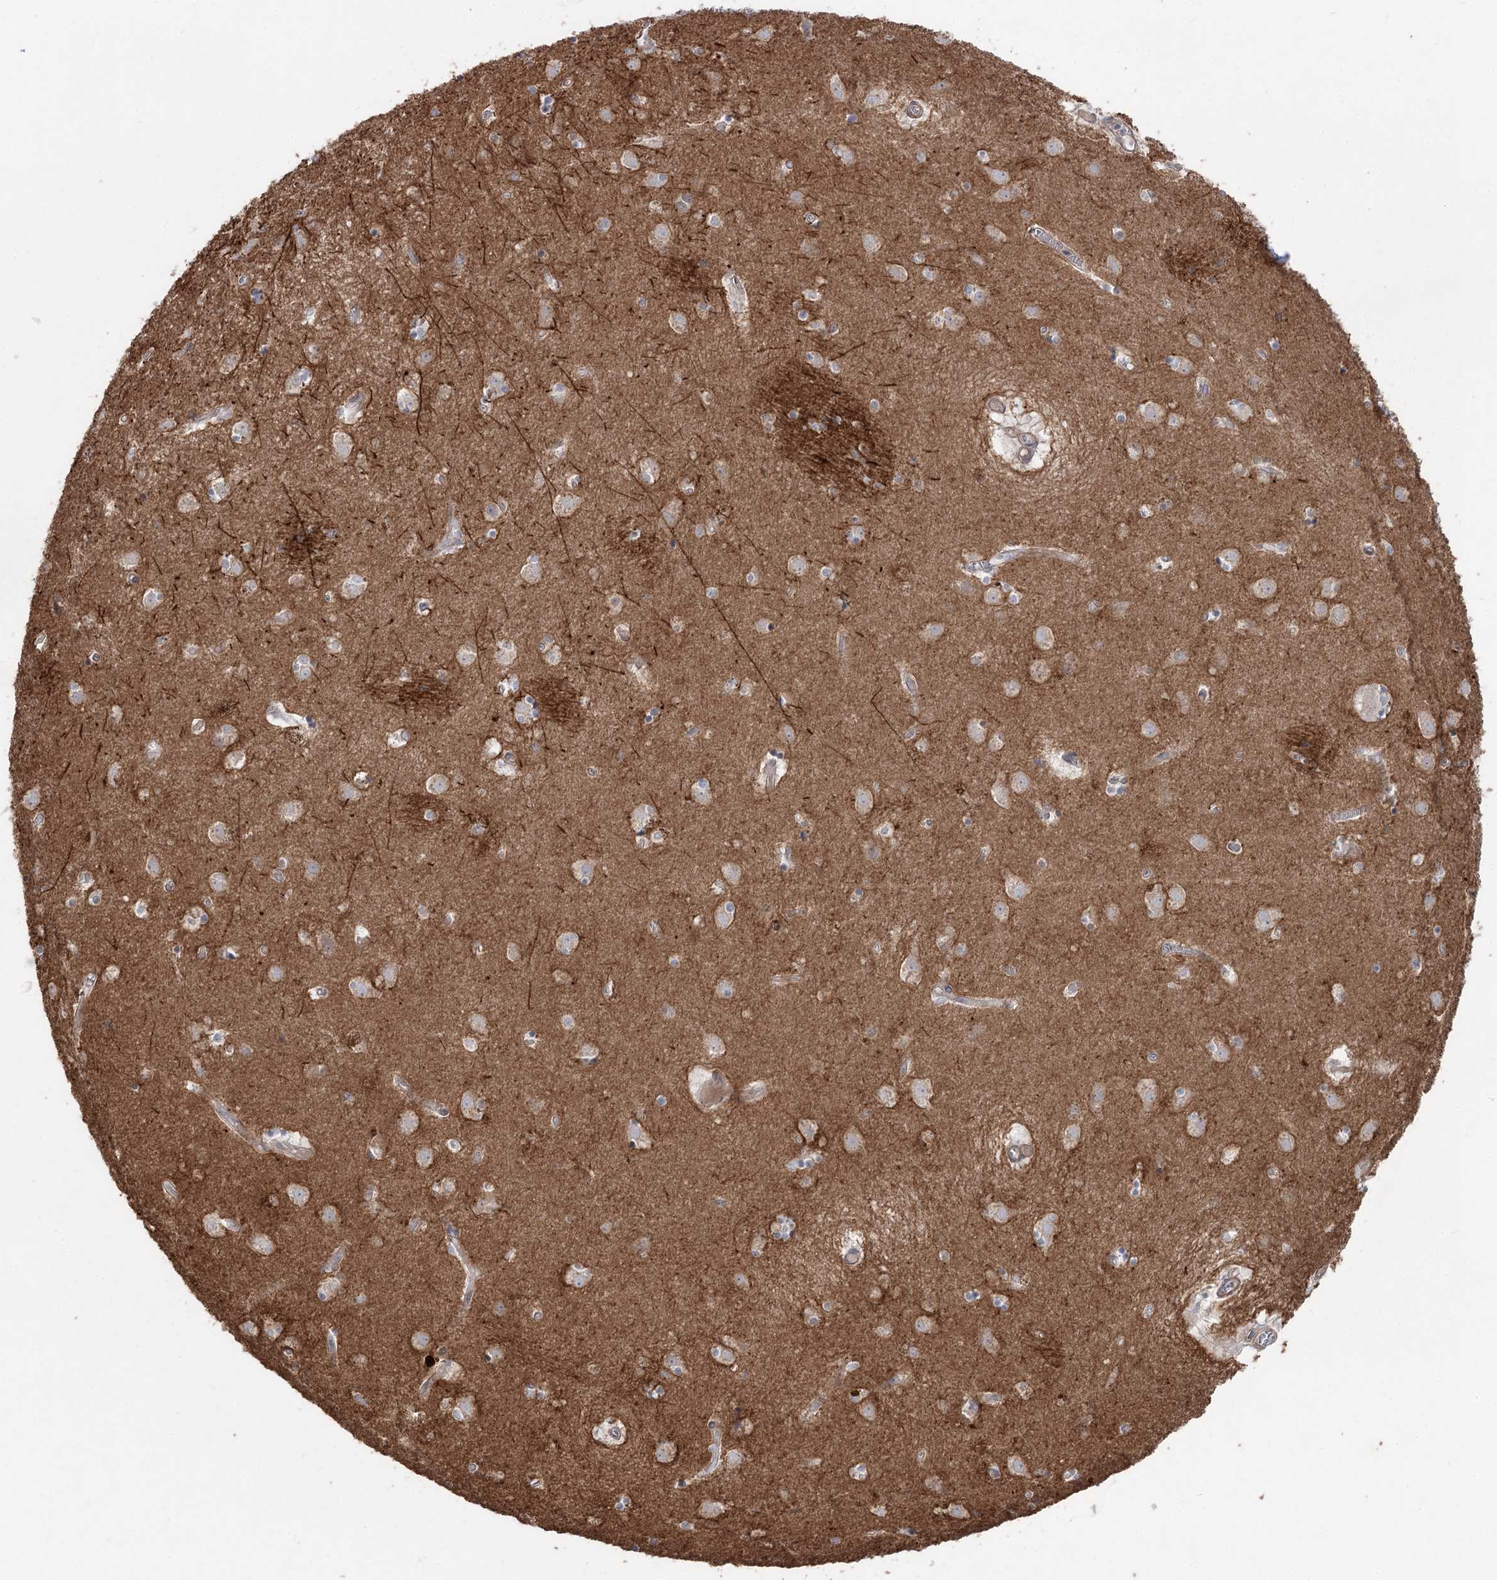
{"staining": {"intensity": "weak", "quantity": "<25%", "location": "cytoplasmic/membranous"}, "tissue": "caudate", "cell_type": "Glial cells", "image_type": "normal", "snomed": [{"axis": "morphology", "description": "Normal tissue, NOS"}, {"axis": "topography", "description": "Lateral ventricle wall"}], "caption": "Immunohistochemistry (IHC) micrograph of benign caudate: caudate stained with DAB demonstrates no significant protein expression in glial cells.", "gene": "SCN11A", "patient": {"sex": "male", "age": 70}}